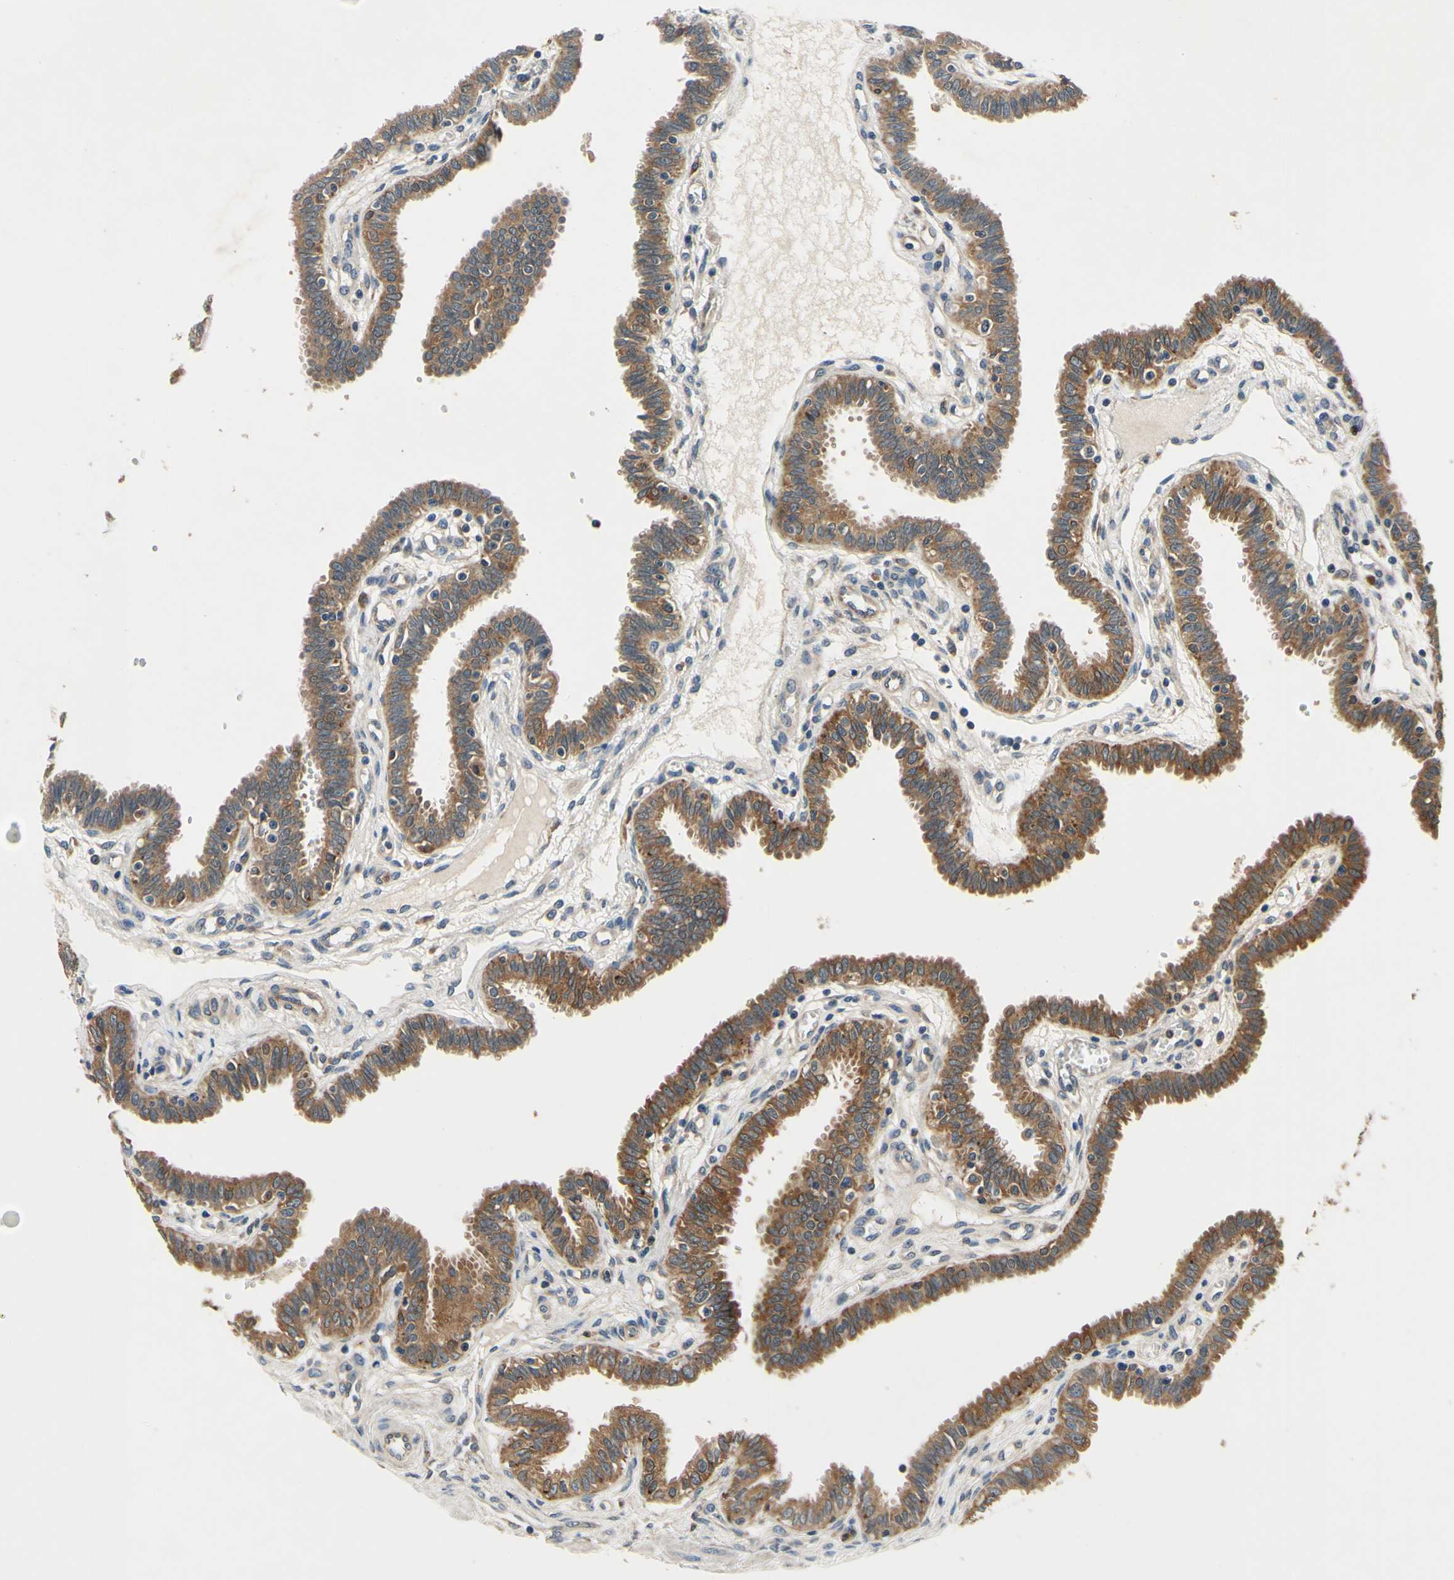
{"staining": {"intensity": "moderate", "quantity": ">75%", "location": "cytoplasmic/membranous"}, "tissue": "fallopian tube", "cell_type": "Glandular cells", "image_type": "normal", "snomed": [{"axis": "morphology", "description": "Normal tissue, NOS"}, {"axis": "topography", "description": "Fallopian tube"}], "caption": "Unremarkable fallopian tube demonstrates moderate cytoplasmic/membranous positivity in about >75% of glandular cells.", "gene": "PLA2G4A", "patient": {"sex": "female", "age": 32}}